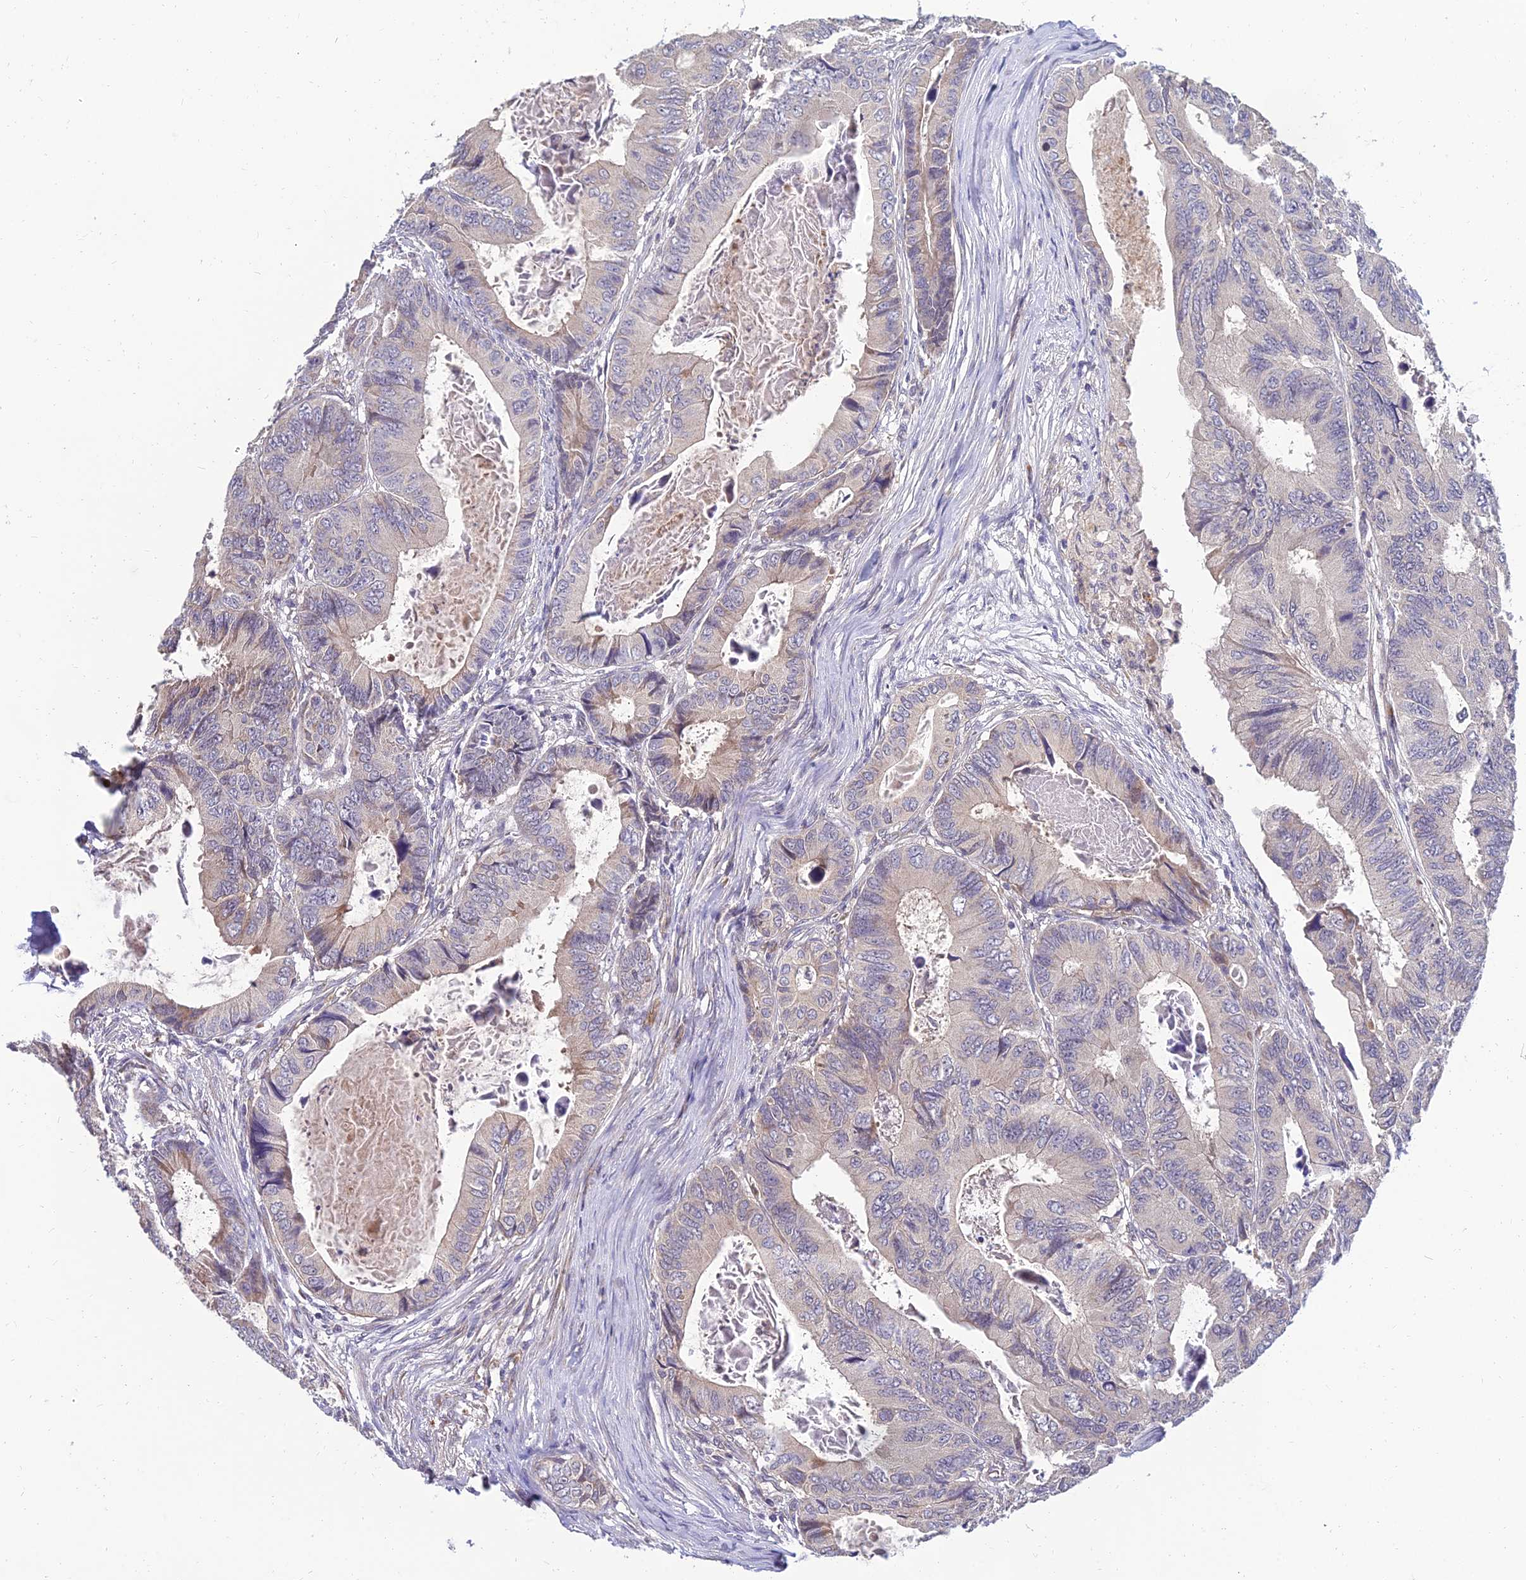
{"staining": {"intensity": "negative", "quantity": "none", "location": "none"}, "tissue": "colorectal cancer", "cell_type": "Tumor cells", "image_type": "cancer", "snomed": [{"axis": "morphology", "description": "Adenocarcinoma, NOS"}, {"axis": "topography", "description": "Colon"}], "caption": "The immunohistochemistry image has no significant expression in tumor cells of adenocarcinoma (colorectal) tissue. Brightfield microscopy of IHC stained with DAB (brown) and hematoxylin (blue), captured at high magnification.", "gene": "NPY", "patient": {"sex": "male", "age": 85}}